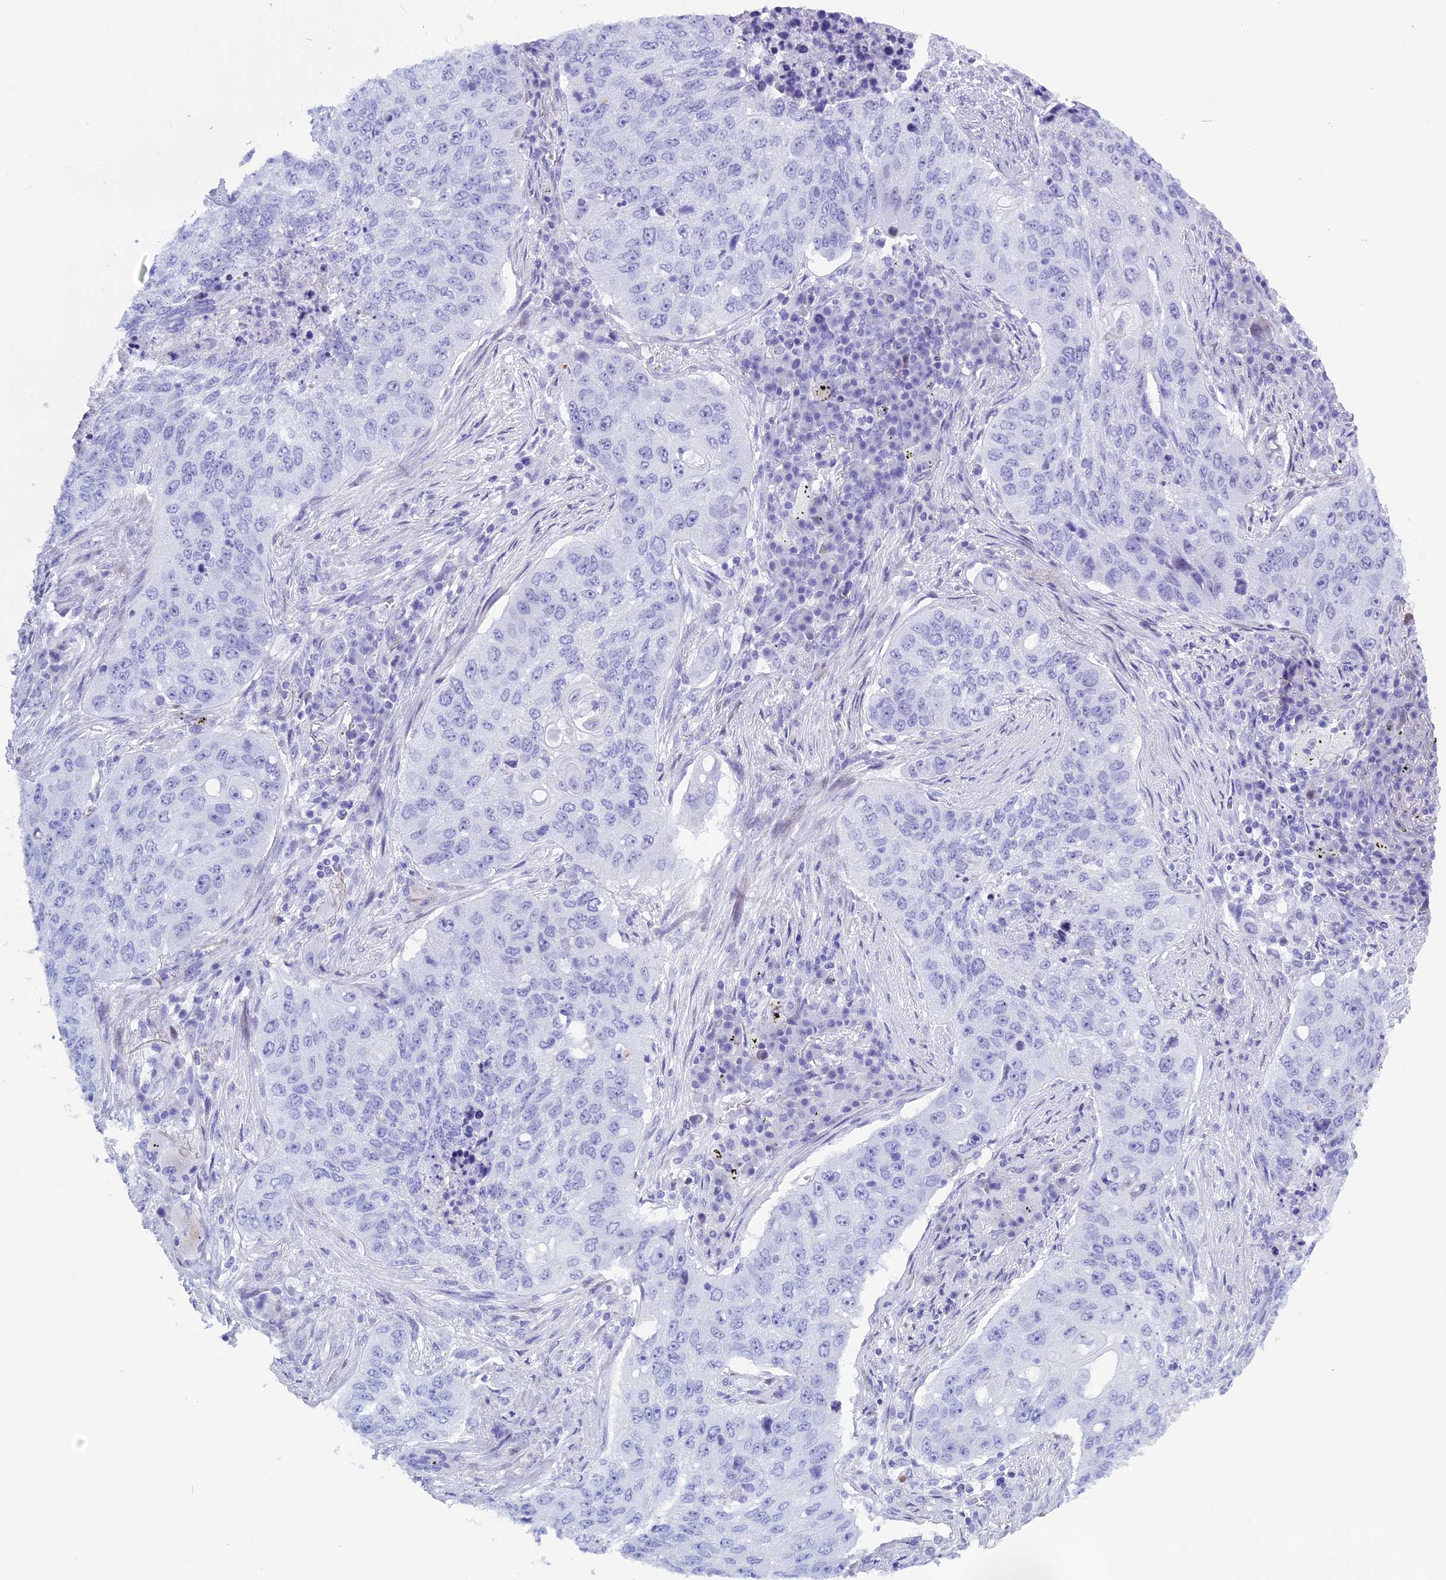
{"staining": {"intensity": "negative", "quantity": "none", "location": "none"}, "tissue": "lung cancer", "cell_type": "Tumor cells", "image_type": "cancer", "snomed": [{"axis": "morphology", "description": "Squamous cell carcinoma, NOS"}, {"axis": "topography", "description": "Lung"}], "caption": "Human lung cancer stained for a protein using immunohistochemistry (IHC) demonstrates no positivity in tumor cells.", "gene": "KCTD21", "patient": {"sex": "female", "age": 63}}